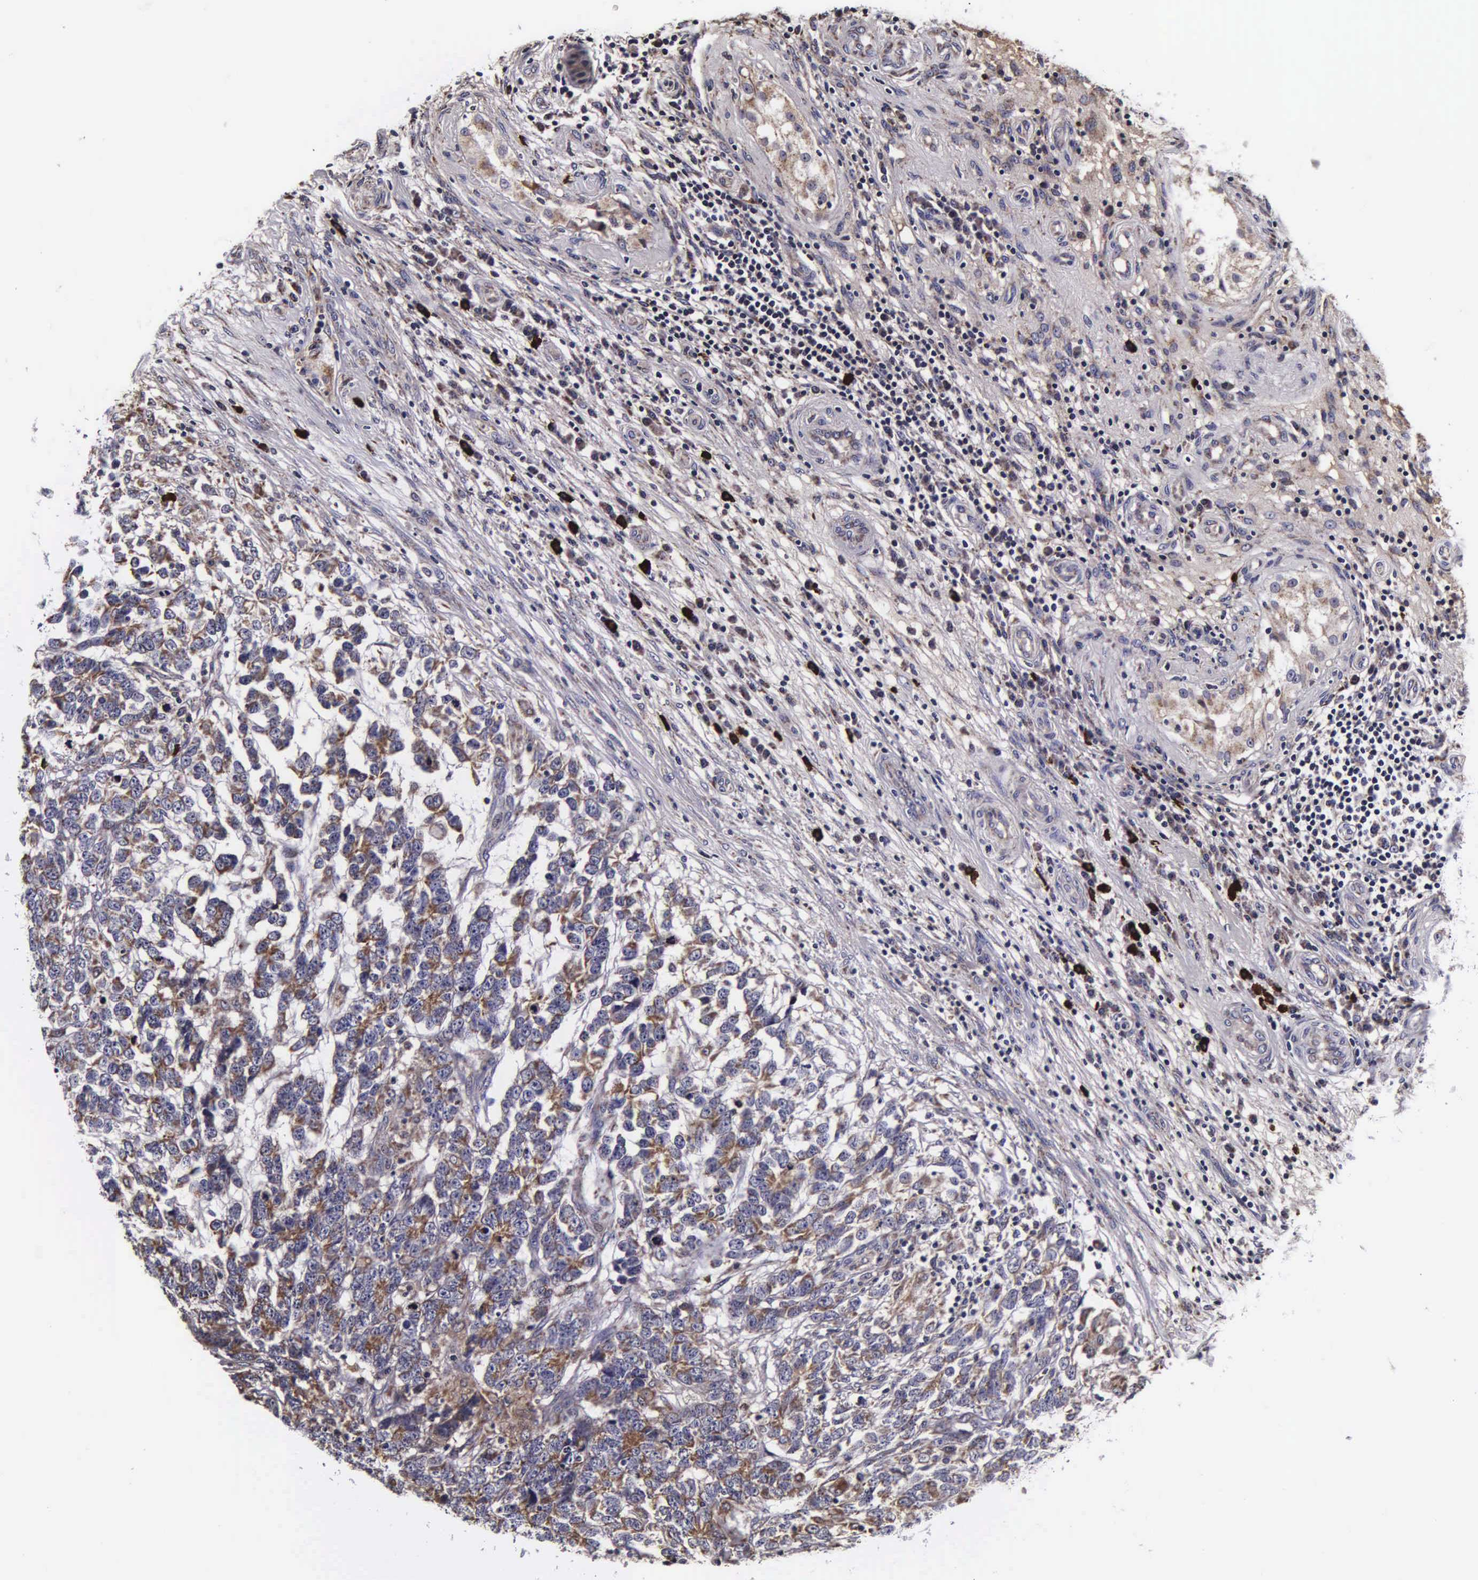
{"staining": {"intensity": "moderate", "quantity": "25%-75%", "location": "cytoplasmic/membranous"}, "tissue": "testis cancer", "cell_type": "Tumor cells", "image_type": "cancer", "snomed": [{"axis": "morphology", "description": "Carcinoma, Embryonal, NOS"}, {"axis": "topography", "description": "Testis"}], "caption": "Testis cancer stained with DAB immunohistochemistry (IHC) demonstrates medium levels of moderate cytoplasmic/membranous staining in approximately 25%-75% of tumor cells.", "gene": "PSMA3", "patient": {"sex": "male", "age": 26}}